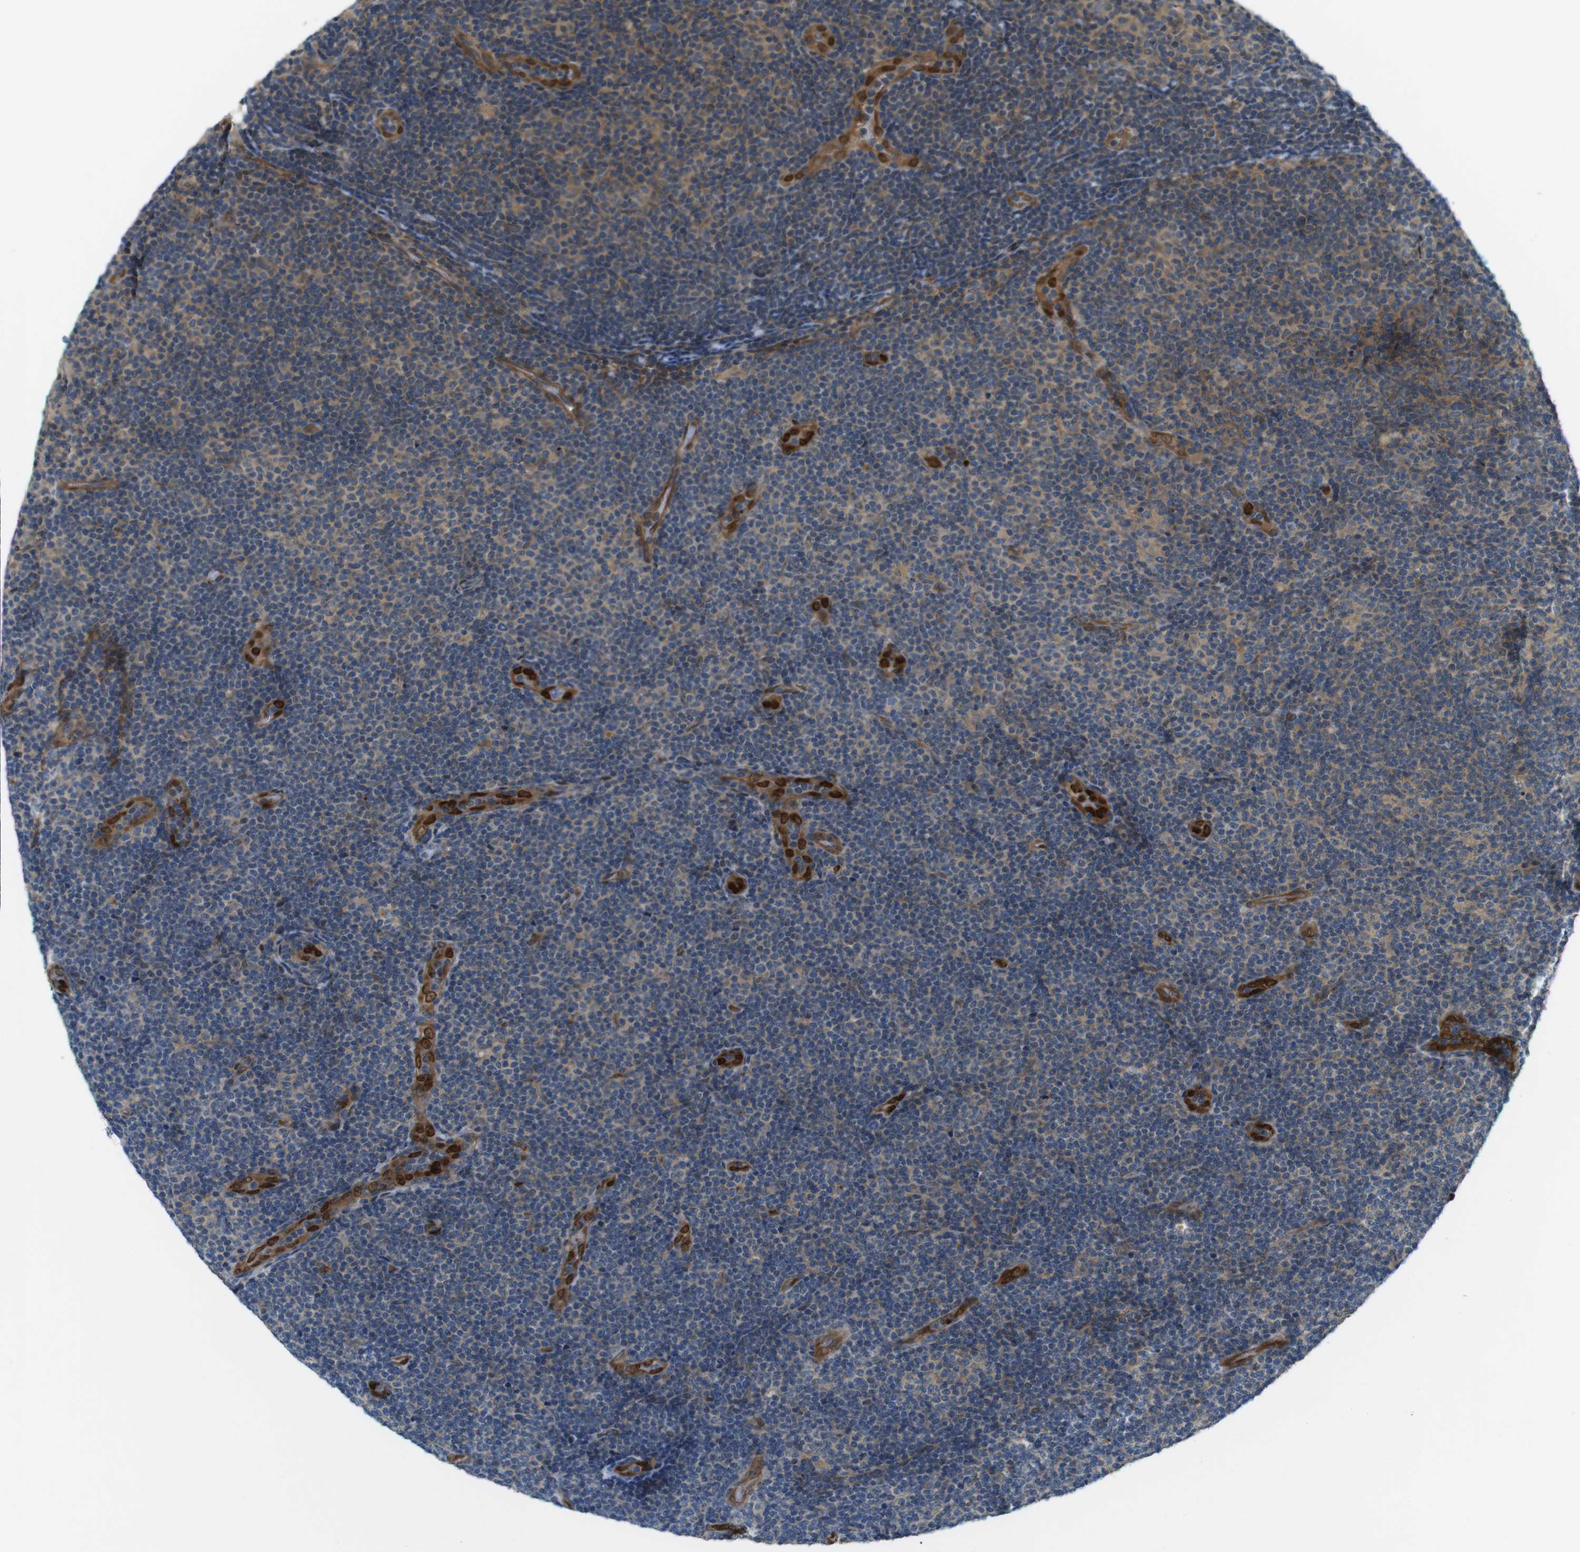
{"staining": {"intensity": "weak", "quantity": "25%-75%", "location": "cytoplasmic/membranous"}, "tissue": "lymphoma", "cell_type": "Tumor cells", "image_type": "cancer", "snomed": [{"axis": "morphology", "description": "Malignant lymphoma, non-Hodgkin's type, Low grade"}, {"axis": "topography", "description": "Lymph node"}], "caption": "Low-grade malignant lymphoma, non-Hodgkin's type tissue exhibits weak cytoplasmic/membranous staining in approximately 25%-75% of tumor cells, visualized by immunohistochemistry.", "gene": "TSC1", "patient": {"sex": "male", "age": 83}}